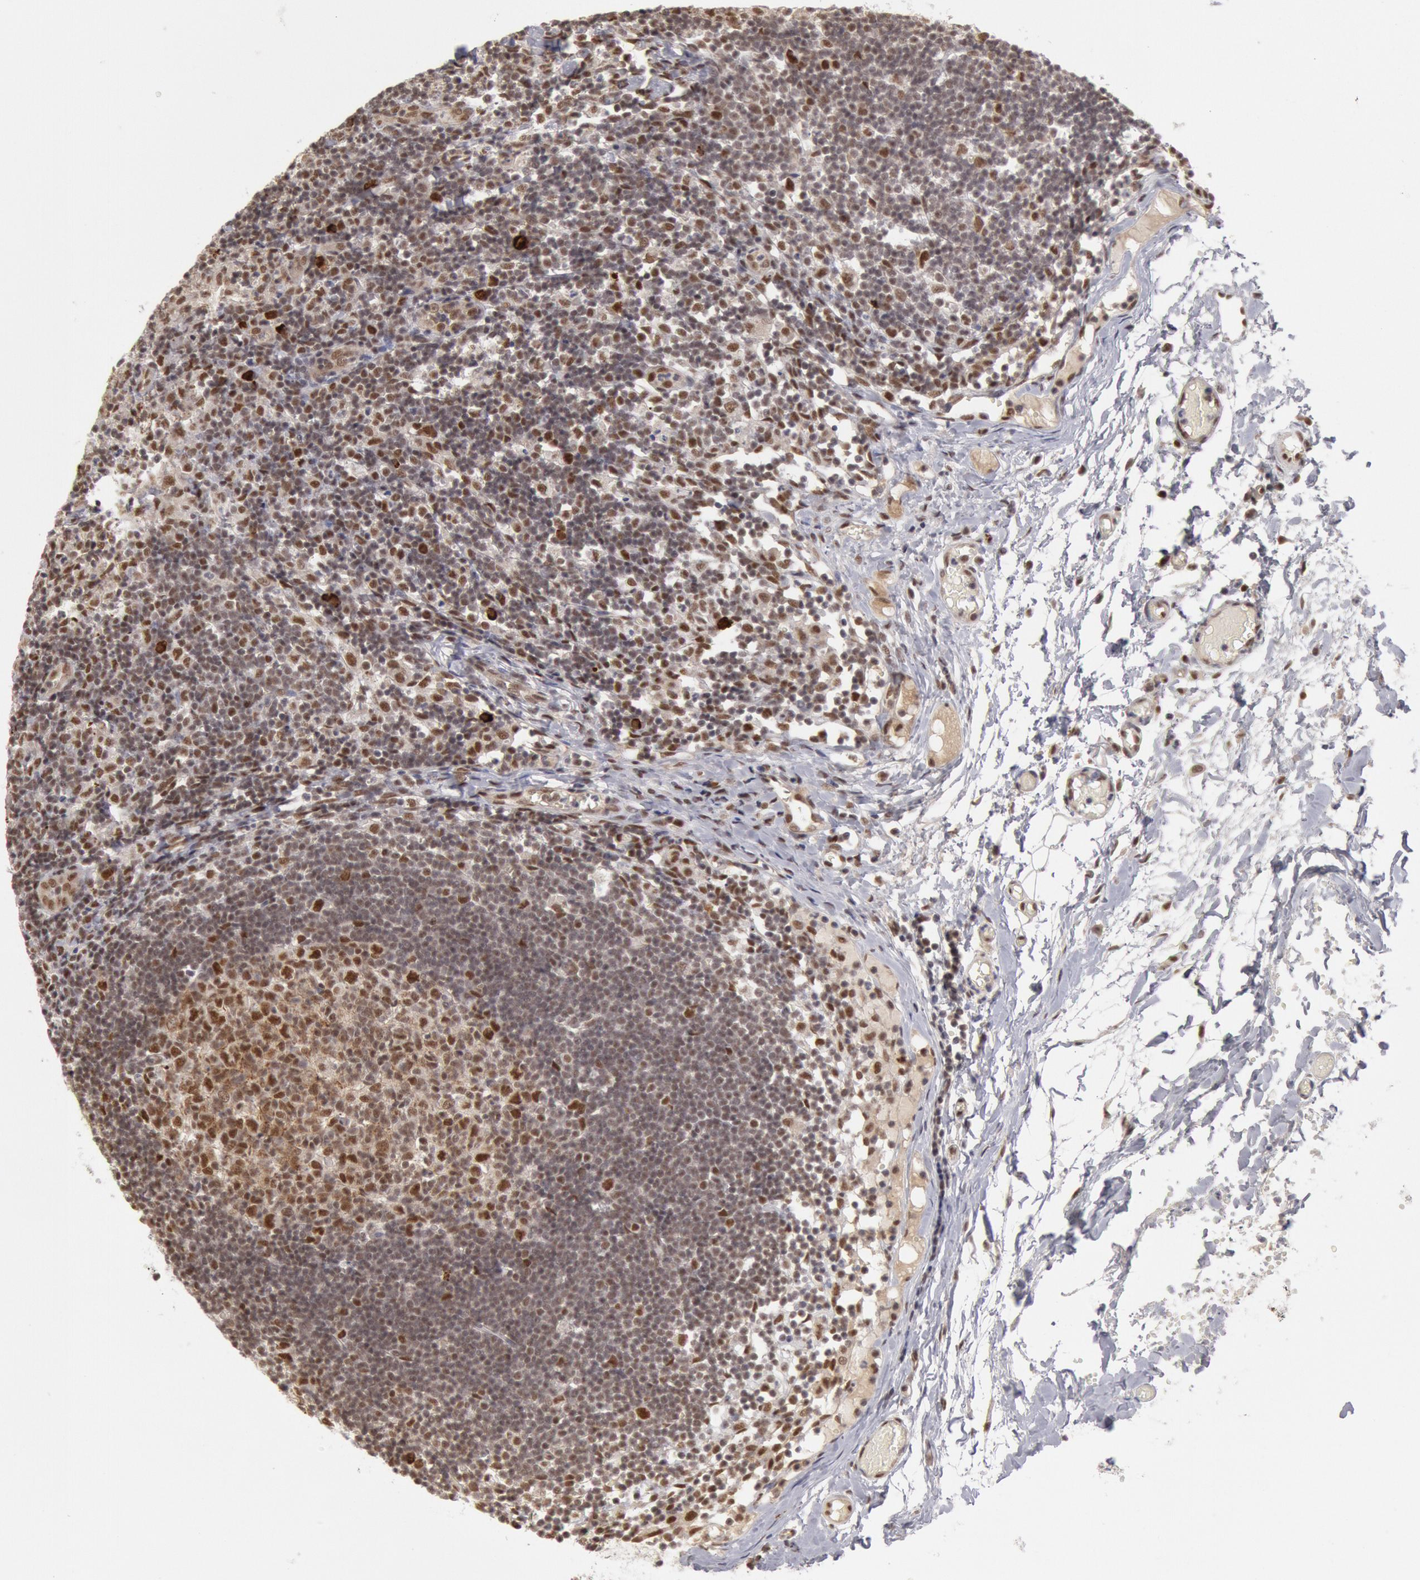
{"staining": {"intensity": "moderate", "quantity": ">75%", "location": "nuclear"}, "tissue": "lymph node", "cell_type": "Germinal center cells", "image_type": "normal", "snomed": [{"axis": "morphology", "description": "Normal tissue, NOS"}, {"axis": "morphology", "description": "Inflammation, NOS"}, {"axis": "topography", "description": "Lymph node"}, {"axis": "topography", "description": "Salivary gland"}], "caption": "An immunohistochemistry micrograph of normal tissue is shown. Protein staining in brown shows moderate nuclear positivity in lymph node within germinal center cells.", "gene": "PPP4R3B", "patient": {"sex": "male", "age": 3}}